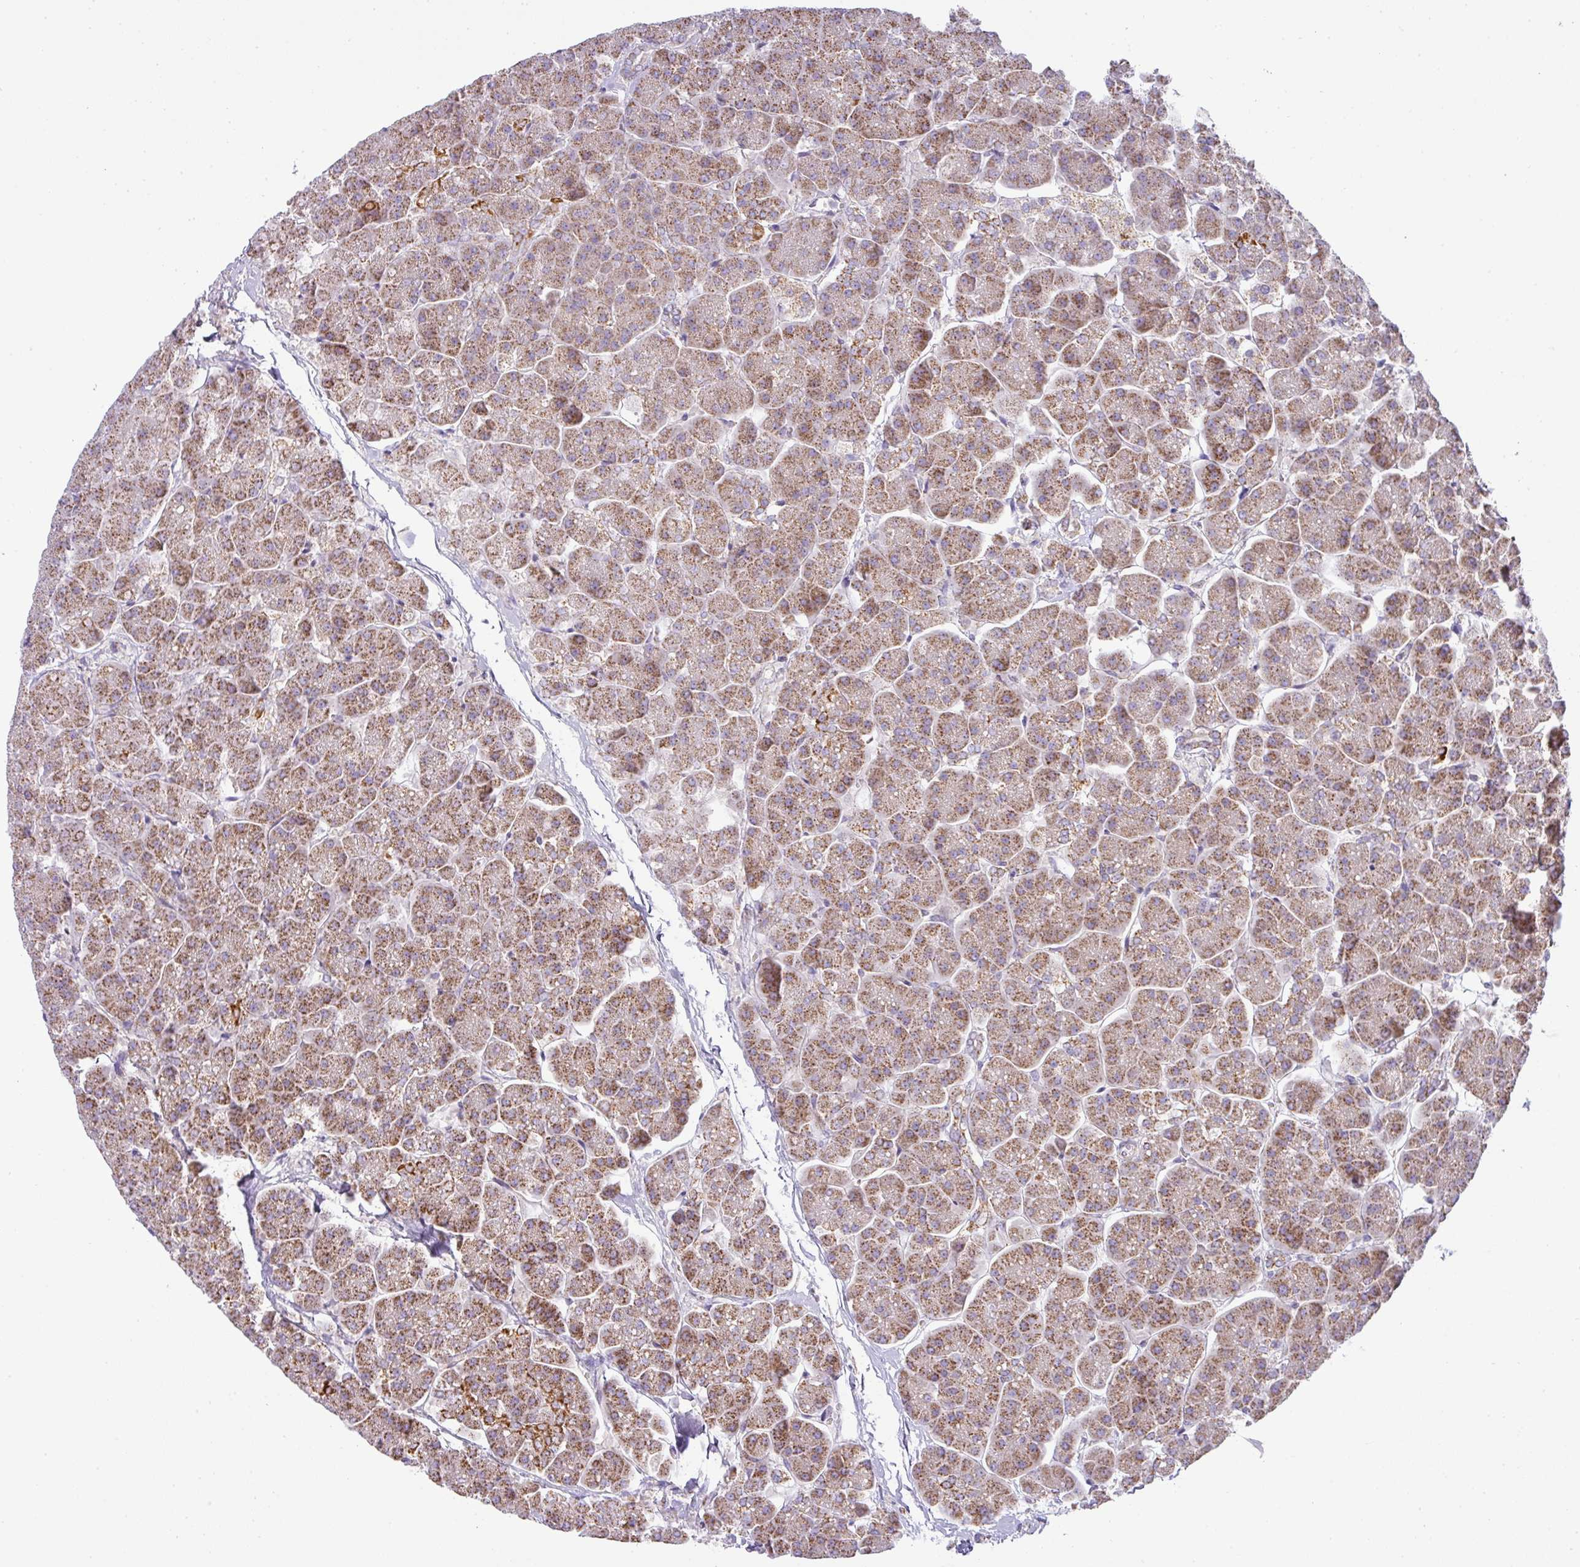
{"staining": {"intensity": "moderate", "quantity": ">75%", "location": "cytoplasmic/membranous"}, "tissue": "pancreas", "cell_type": "Exocrine glandular cells", "image_type": "normal", "snomed": [{"axis": "morphology", "description": "Normal tissue, NOS"}, {"axis": "topography", "description": "Pancreas"}, {"axis": "topography", "description": "Peripheral nerve tissue"}], "caption": "The image reveals immunohistochemical staining of unremarkable pancreas. There is moderate cytoplasmic/membranous staining is identified in approximately >75% of exocrine glandular cells.", "gene": "ZNF211", "patient": {"sex": "male", "age": 54}}